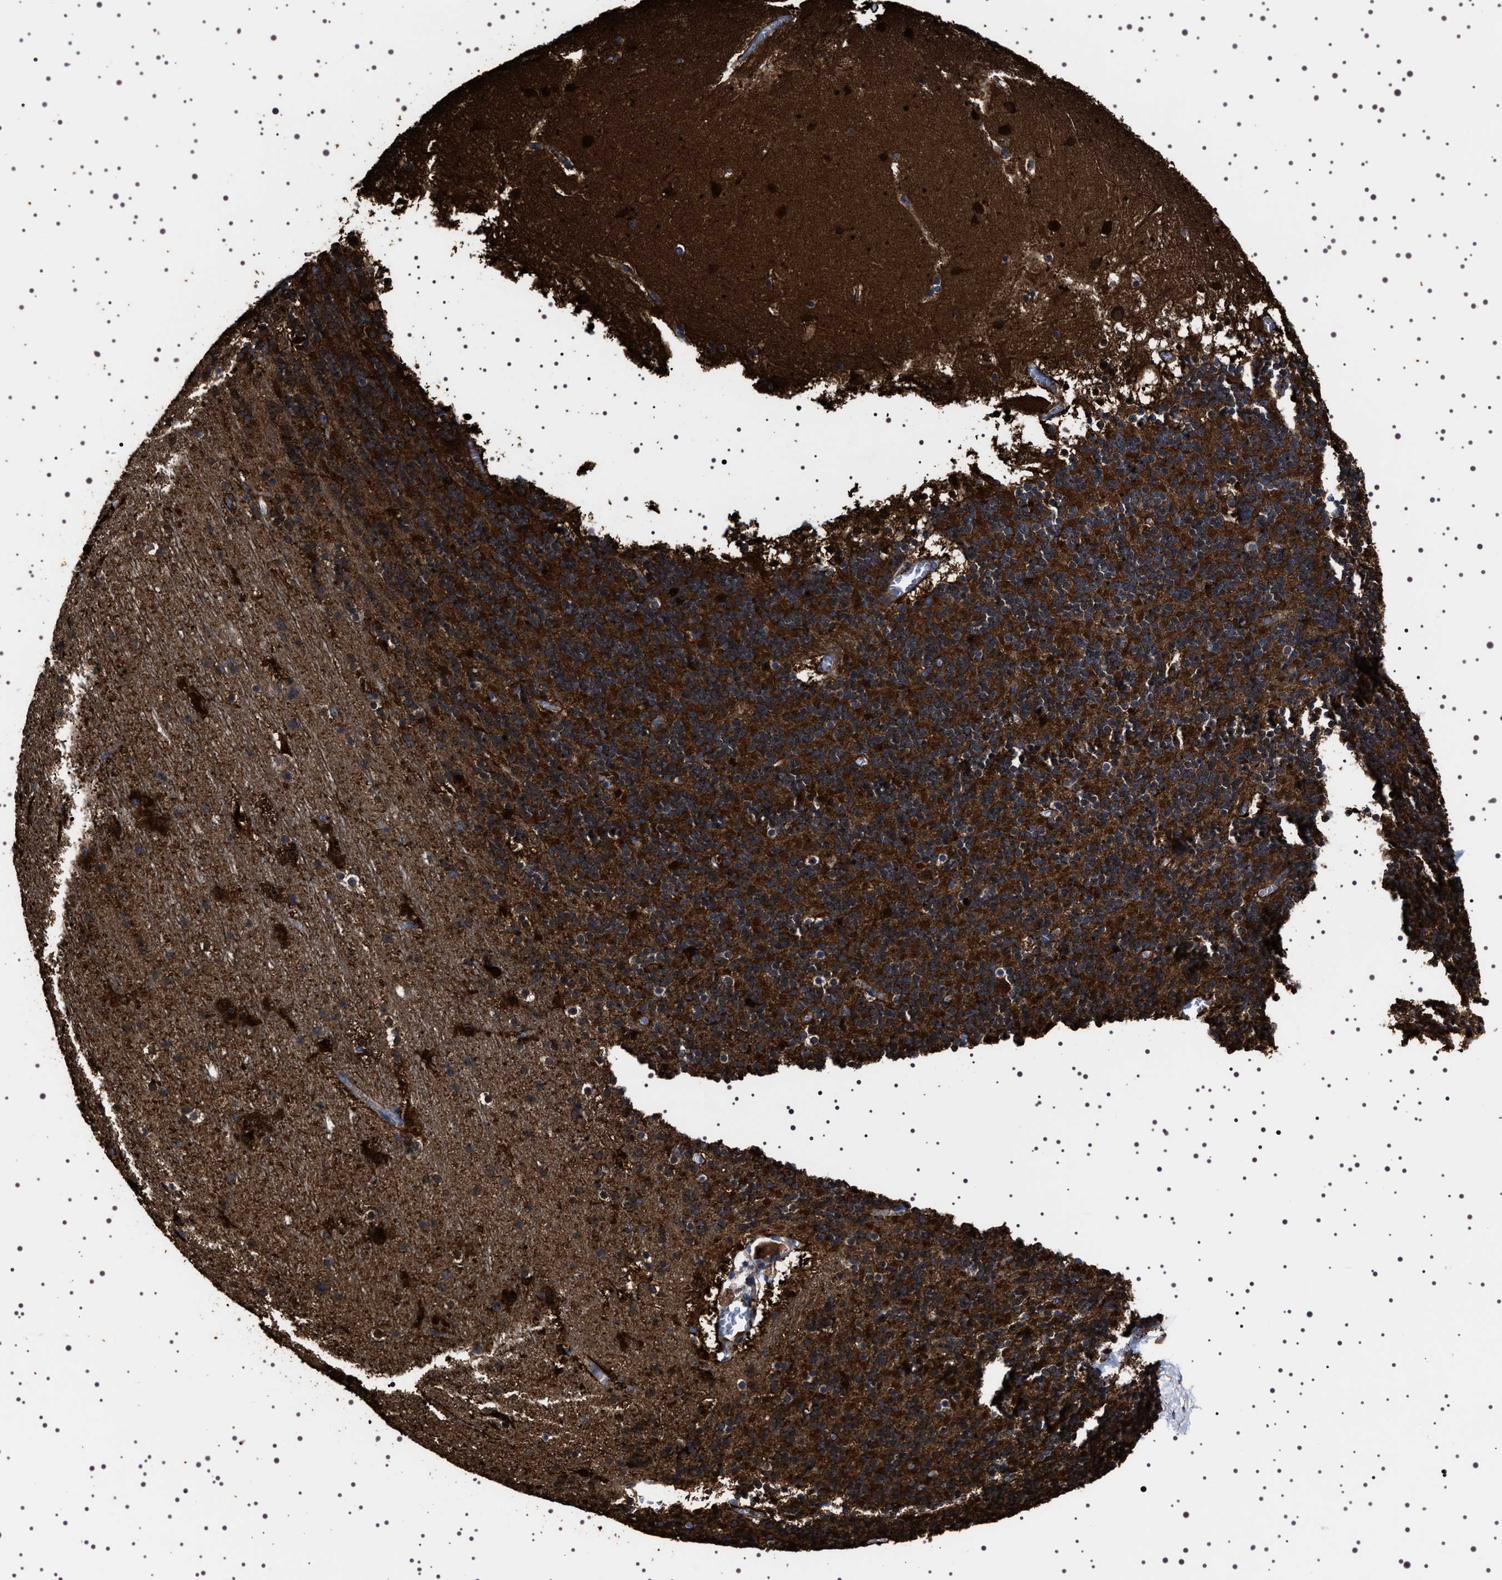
{"staining": {"intensity": "strong", "quantity": ">75%", "location": "cytoplasmic/membranous"}, "tissue": "cerebellum", "cell_type": "Cells in granular layer", "image_type": "normal", "snomed": [{"axis": "morphology", "description": "Normal tissue, NOS"}, {"axis": "topography", "description": "Cerebellum"}], "caption": "A micrograph showing strong cytoplasmic/membranous positivity in approximately >75% of cells in granular layer in unremarkable cerebellum, as visualized by brown immunohistochemical staining.", "gene": "WDR1", "patient": {"sex": "male", "age": 45}}